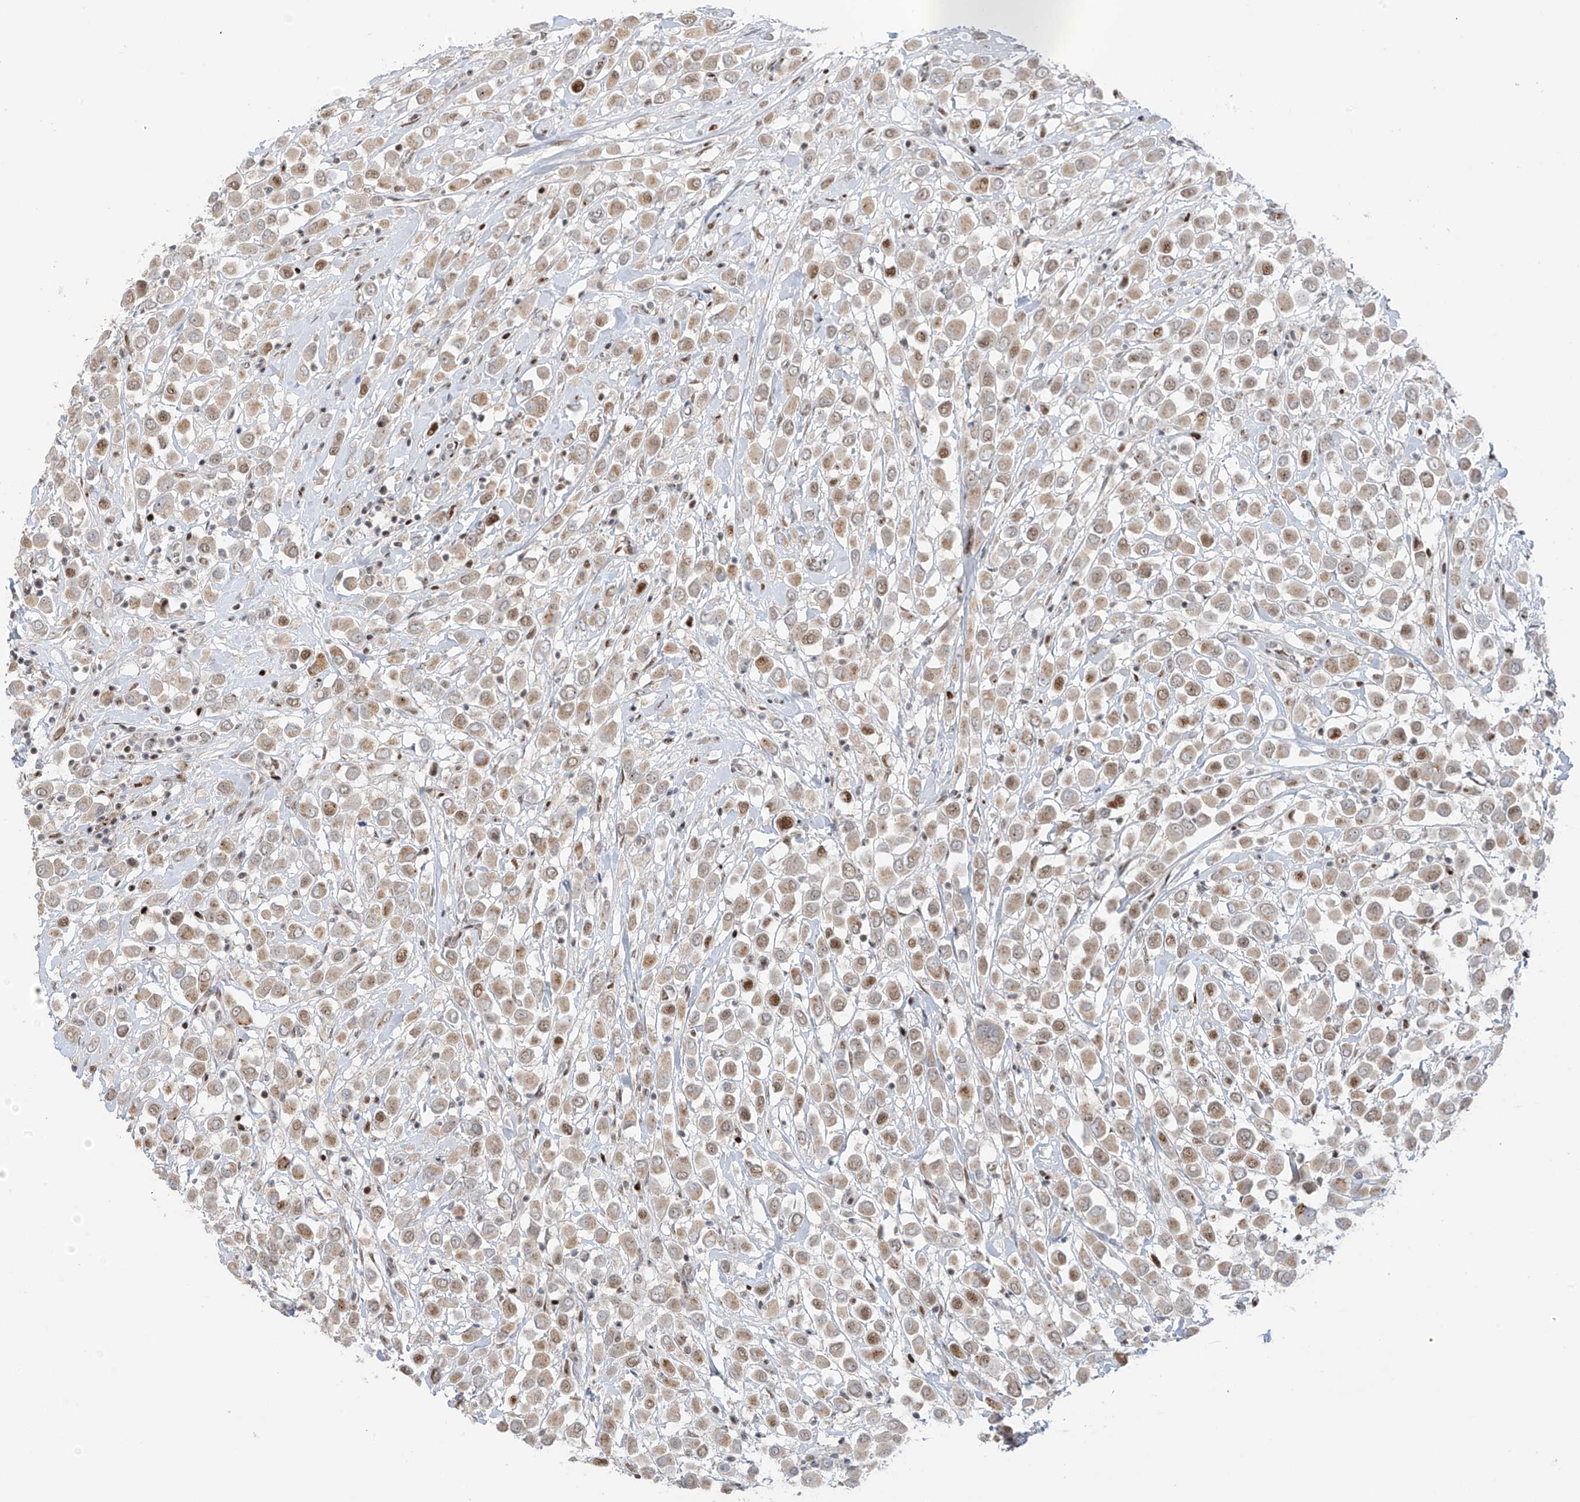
{"staining": {"intensity": "moderate", "quantity": "<25%", "location": "nuclear"}, "tissue": "breast cancer", "cell_type": "Tumor cells", "image_type": "cancer", "snomed": [{"axis": "morphology", "description": "Duct carcinoma"}, {"axis": "topography", "description": "Breast"}], "caption": "This histopathology image displays breast invasive ductal carcinoma stained with immunohistochemistry (IHC) to label a protein in brown. The nuclear of tumor cells show moderate positivity for the protein. Nuclei are counter-stained blue.", "gene": "ZCWPW2", "patient": {"sex": "female", "age": 61}}